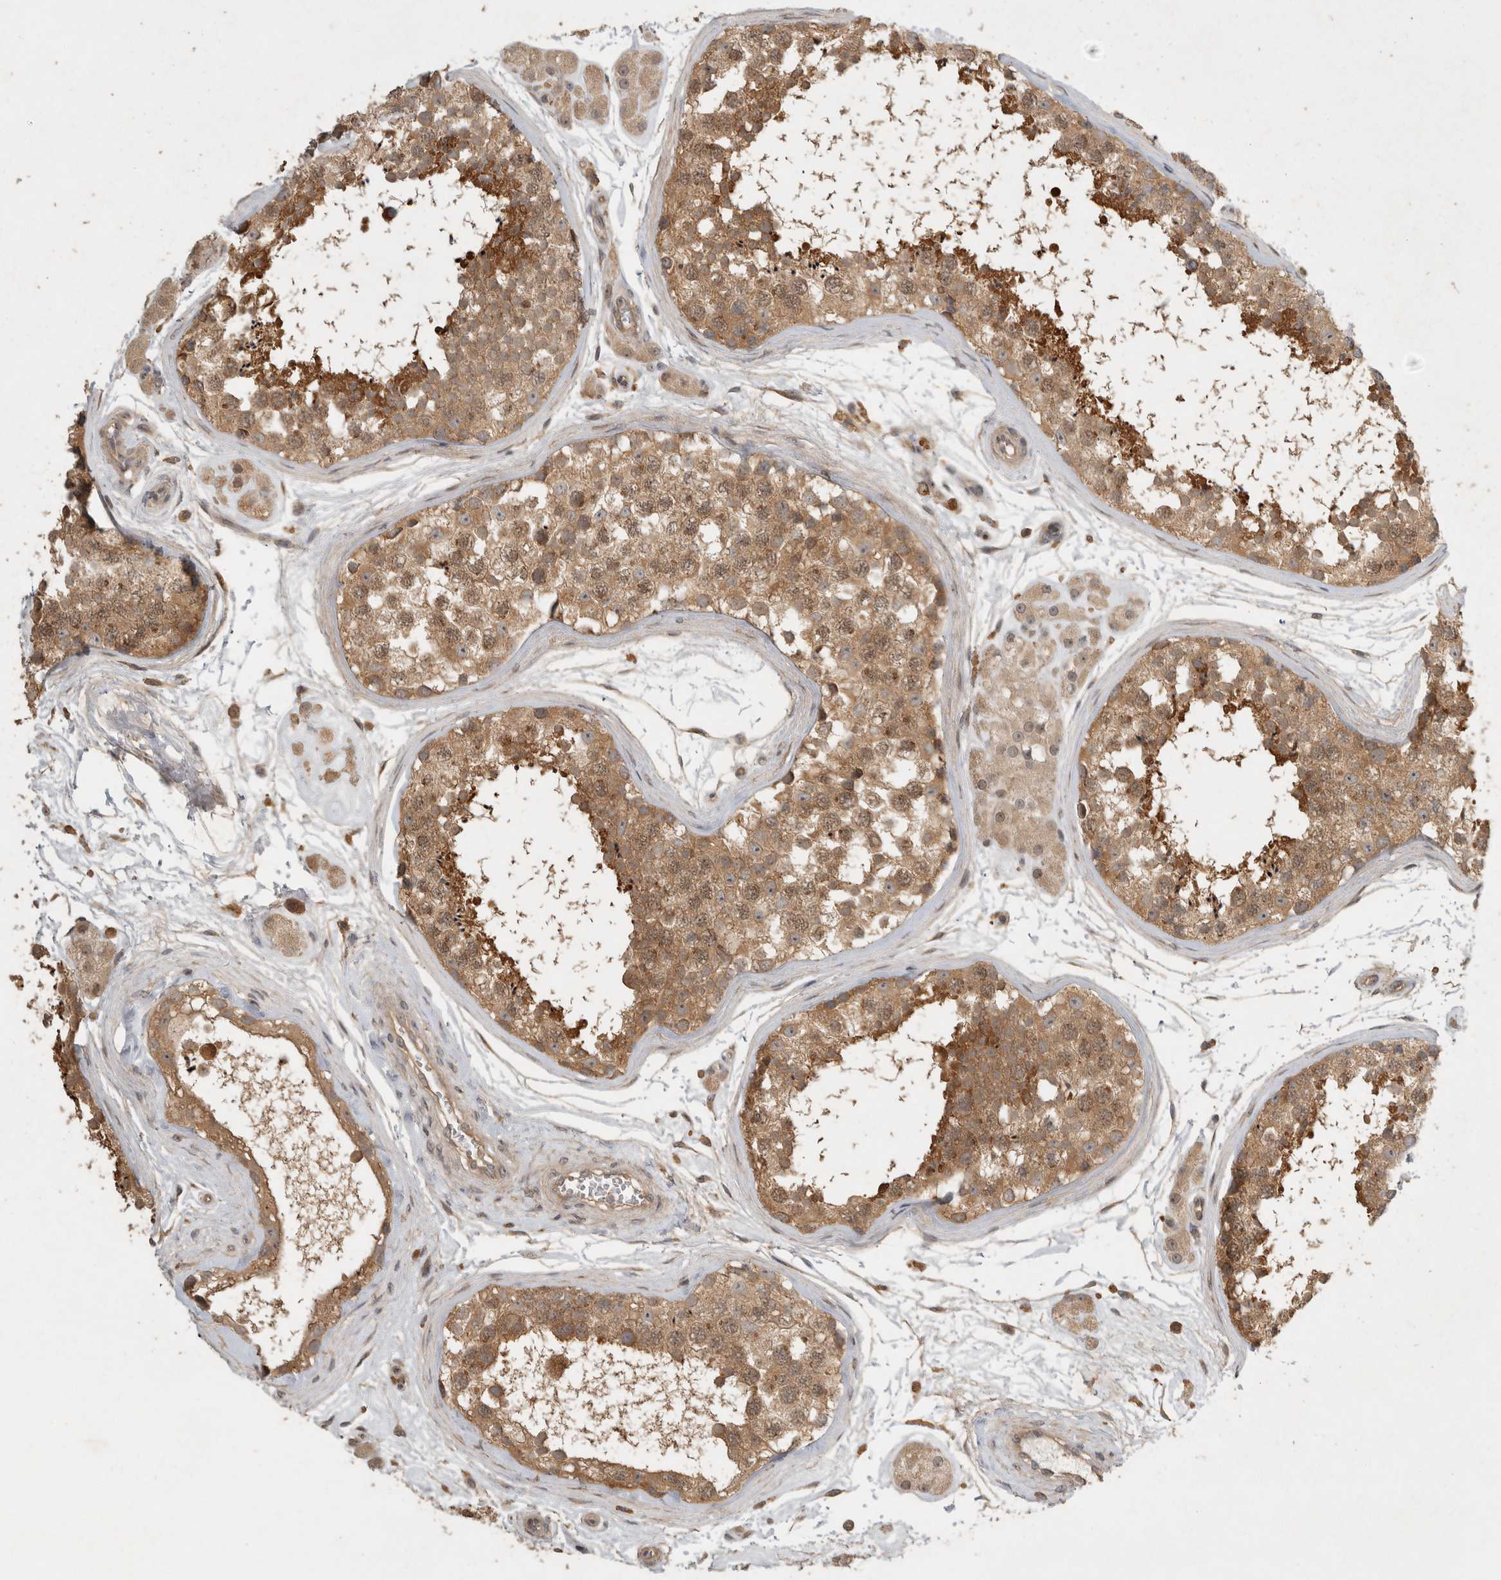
{"staining": {"intensity": "moderate", "quantity": ">75%", "location": "cytoplasmic/membranous,nuclear"}, "tissue": "testis", "cell_type": "Cells in seminiferous ducts", "image_type": "normal", "snomed": [{"axis": "morphology", "description": "Normal tissue, NOS"}, {"axis": "topography", "description": "Testis"}], "caption": "Immunohistochemical staining of unremarkable human testis exhibits medium levels of moderate cytoplasmic/membranous,nuclear expression in approximately >75% of cells in seminiferous ducts. (brown staining indicates protein expression, while blue staining denotes nuclei).", "gene": "VEPH1", "patient": {"sex": "male", "age": 56}}